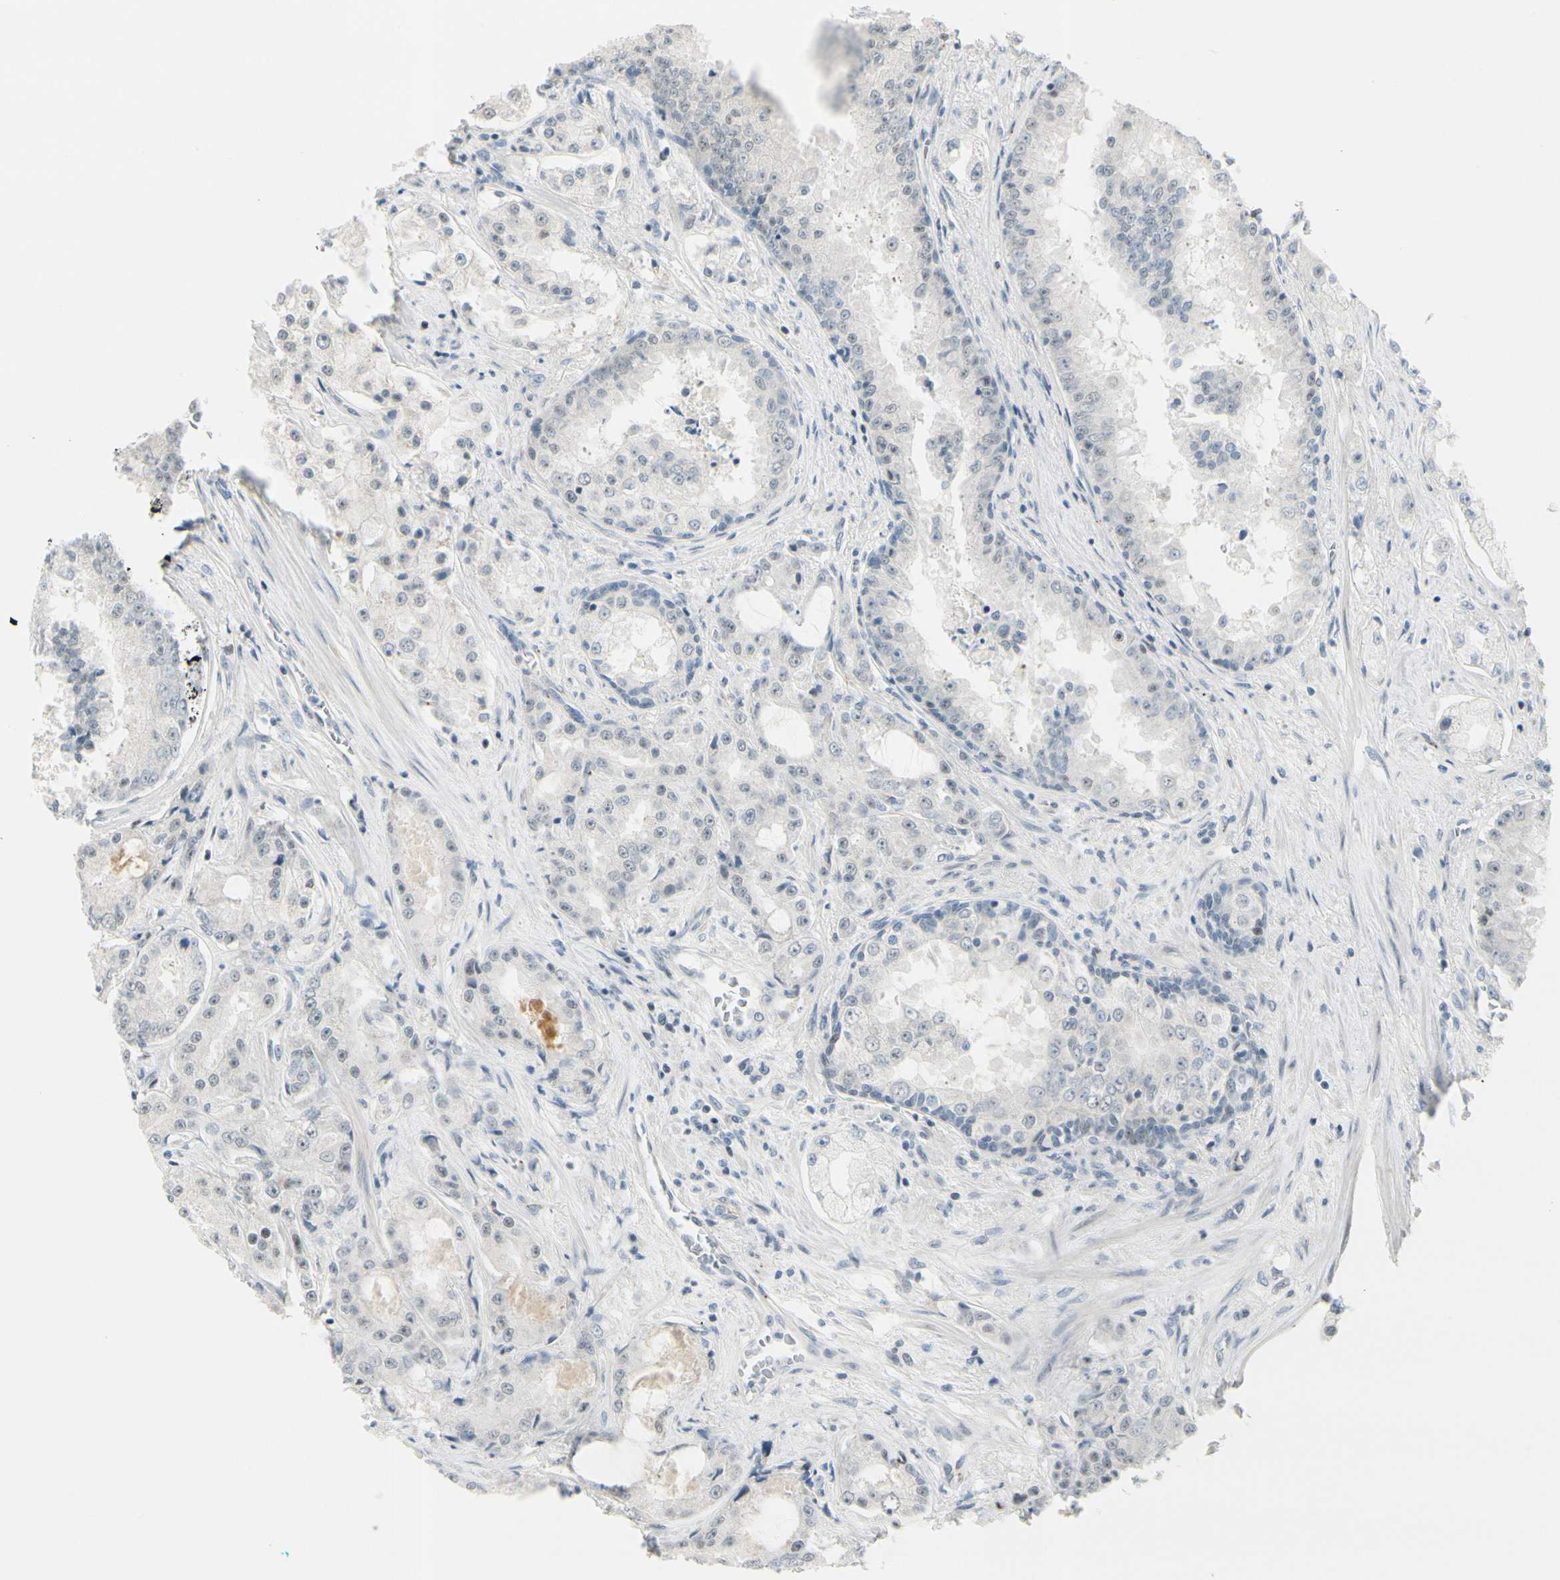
{"staining": {"intensity": "negative", "quantity": "none", "location": "none"}, "tissue": "prostate cancer", "cell_type": "Tumor cells", "image_type": "cancer", "snomed": [{"axis": "morphology", "description": "Adenocarcinoma, High grade"}, {"axis": "topography", "description": "Prostate"}], "caption": "High magnification brightfield microscopy of prostate high-grade adenocarcinoma stained with DAB (brown) and counterstained with hematoxylin (blue): tumor cells show no significant staining.", "gene": "B4GALNT1", "patient": {"sex": "male", "age": 73}}